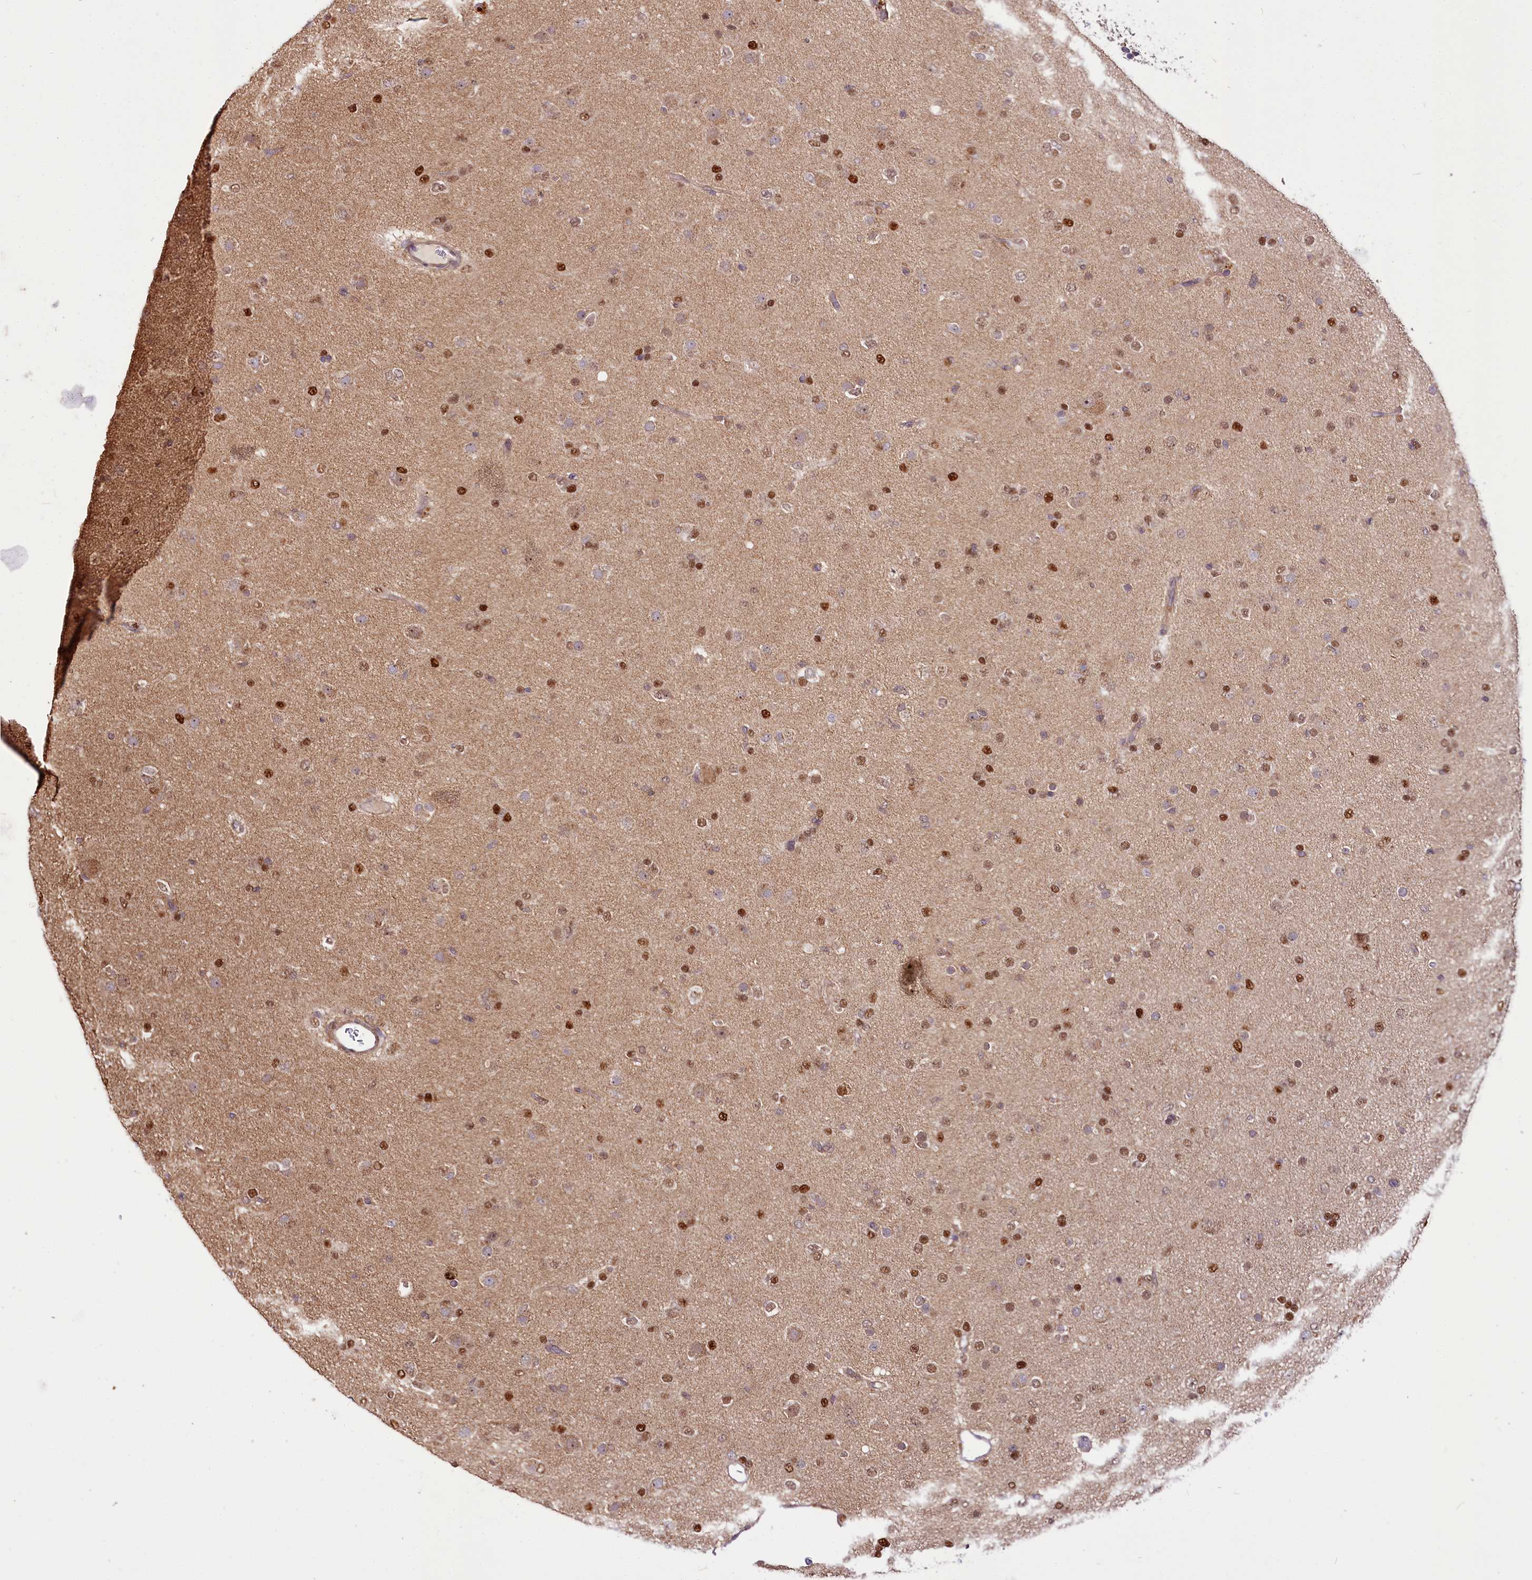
{"staining": {"intensity": "moderate", "quantity": "<25%", "location": "nuclear"}, "tissue": "glioma", "cell_type": "Tumor cells", "image_type": "cancer", "snomed": [{"axis": "morphology", "description": "Glioma, malignant, Low grade"}, {"axis": "topography", "description": "Brain"}], "caption": "A high-resolution histopathology image shows IHC staining of low-grade glioma (malignant), which exhibits moderate nuclear staining in approximately <25% of tumor cells.", "gene": "GNL3L", "patient": {"sex": "male", "age": 65}}